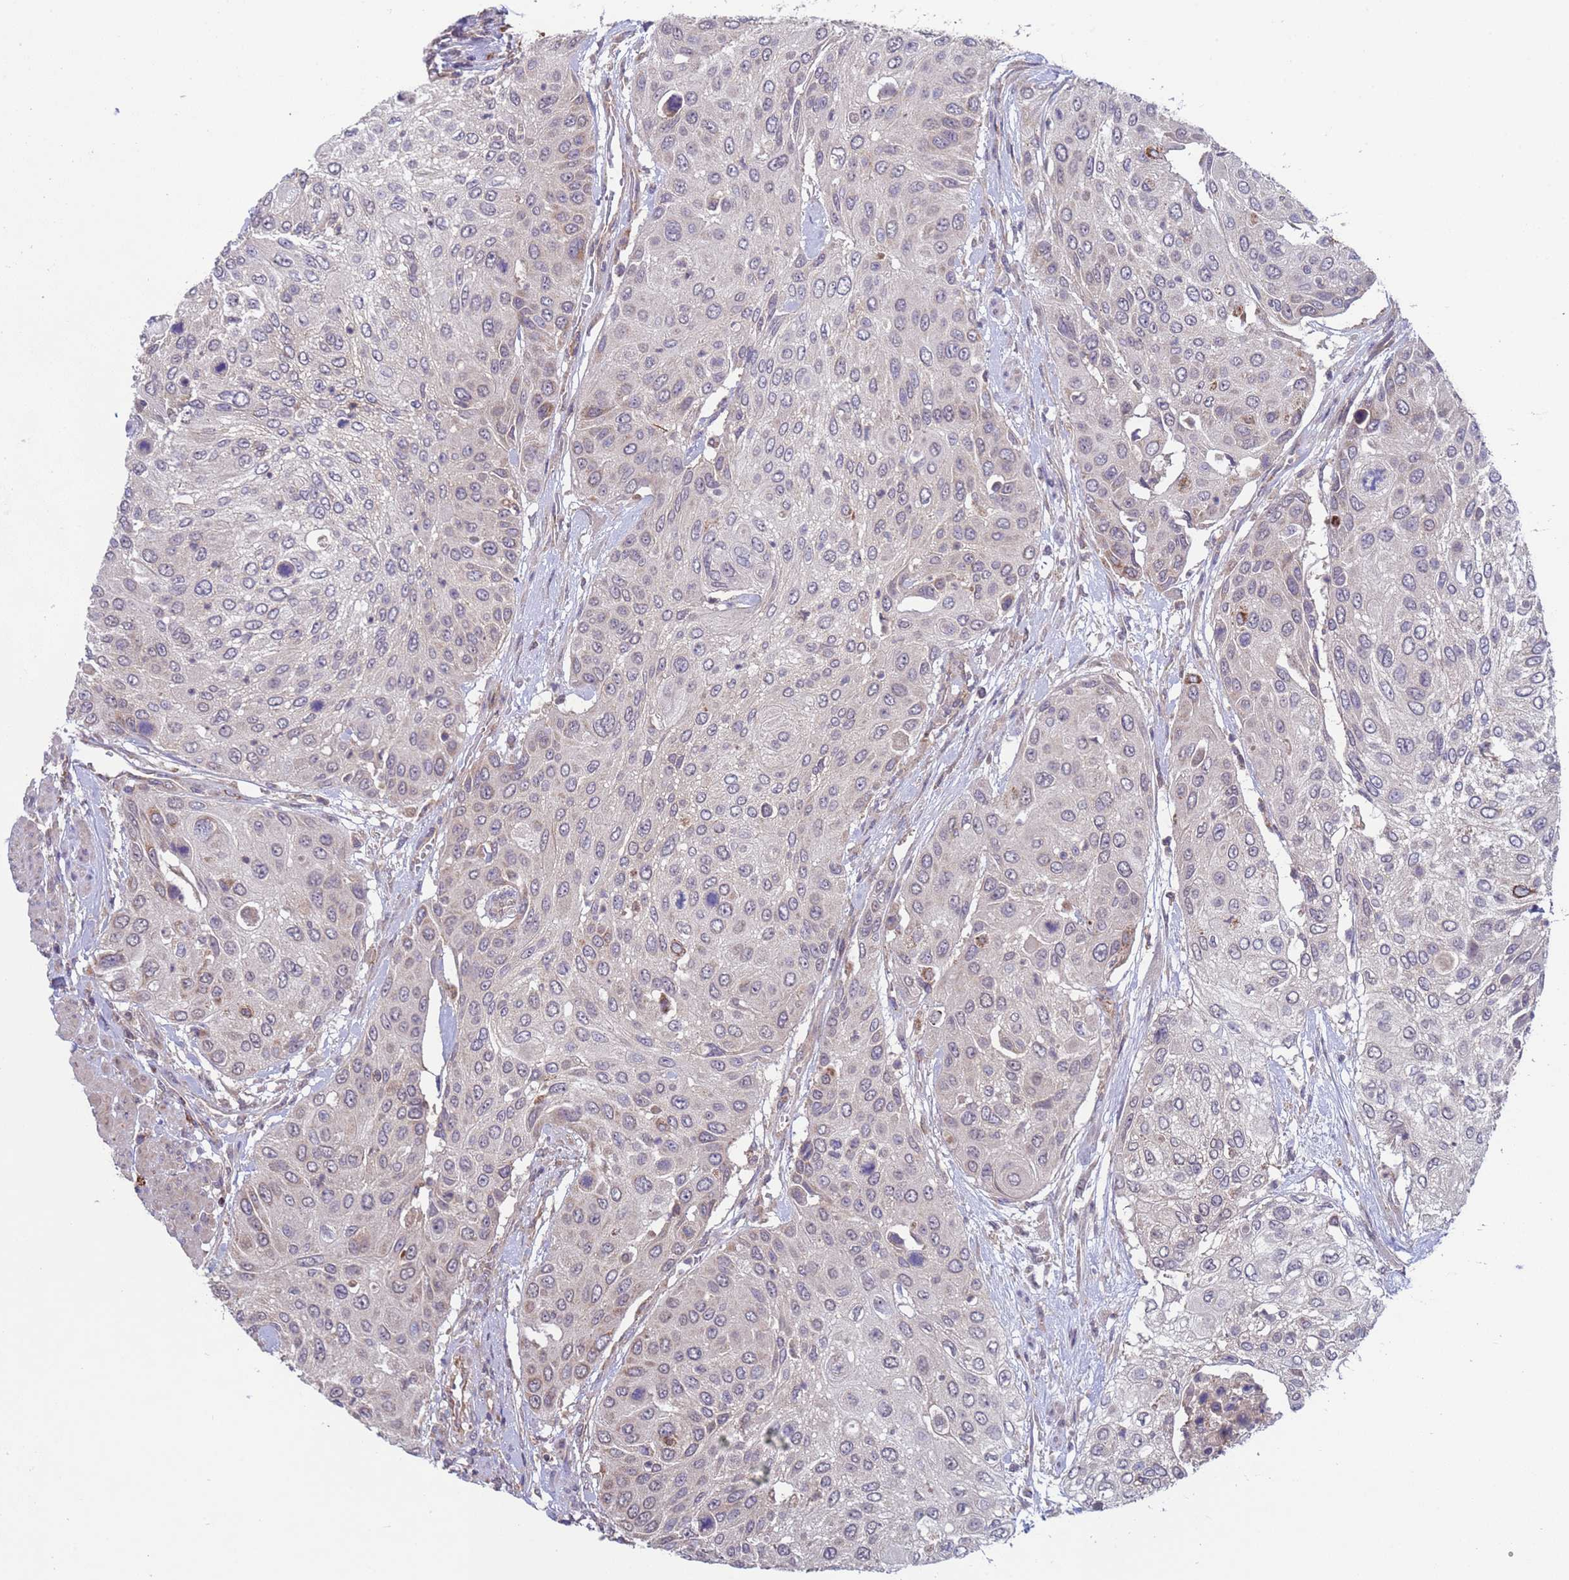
{"staining": {"intensity": "negative", "quantity": "none", "location": "none"}, "tissue": "urothelial cancer", "cell_type": "Tumor cells", "image_type": "cancer", "snomed": [{"axis": "morphology", "description": "Urothelial carcinoma, High grade"}, {"axis": "topography", "description": "Urinary bladder"}], "caption": "Urothelial cancer was stained to show a protein in brown. There is no significant staining in tumor cells.", "gene": "ACAD8", "patient": {"sex": "female", "age": 79}}